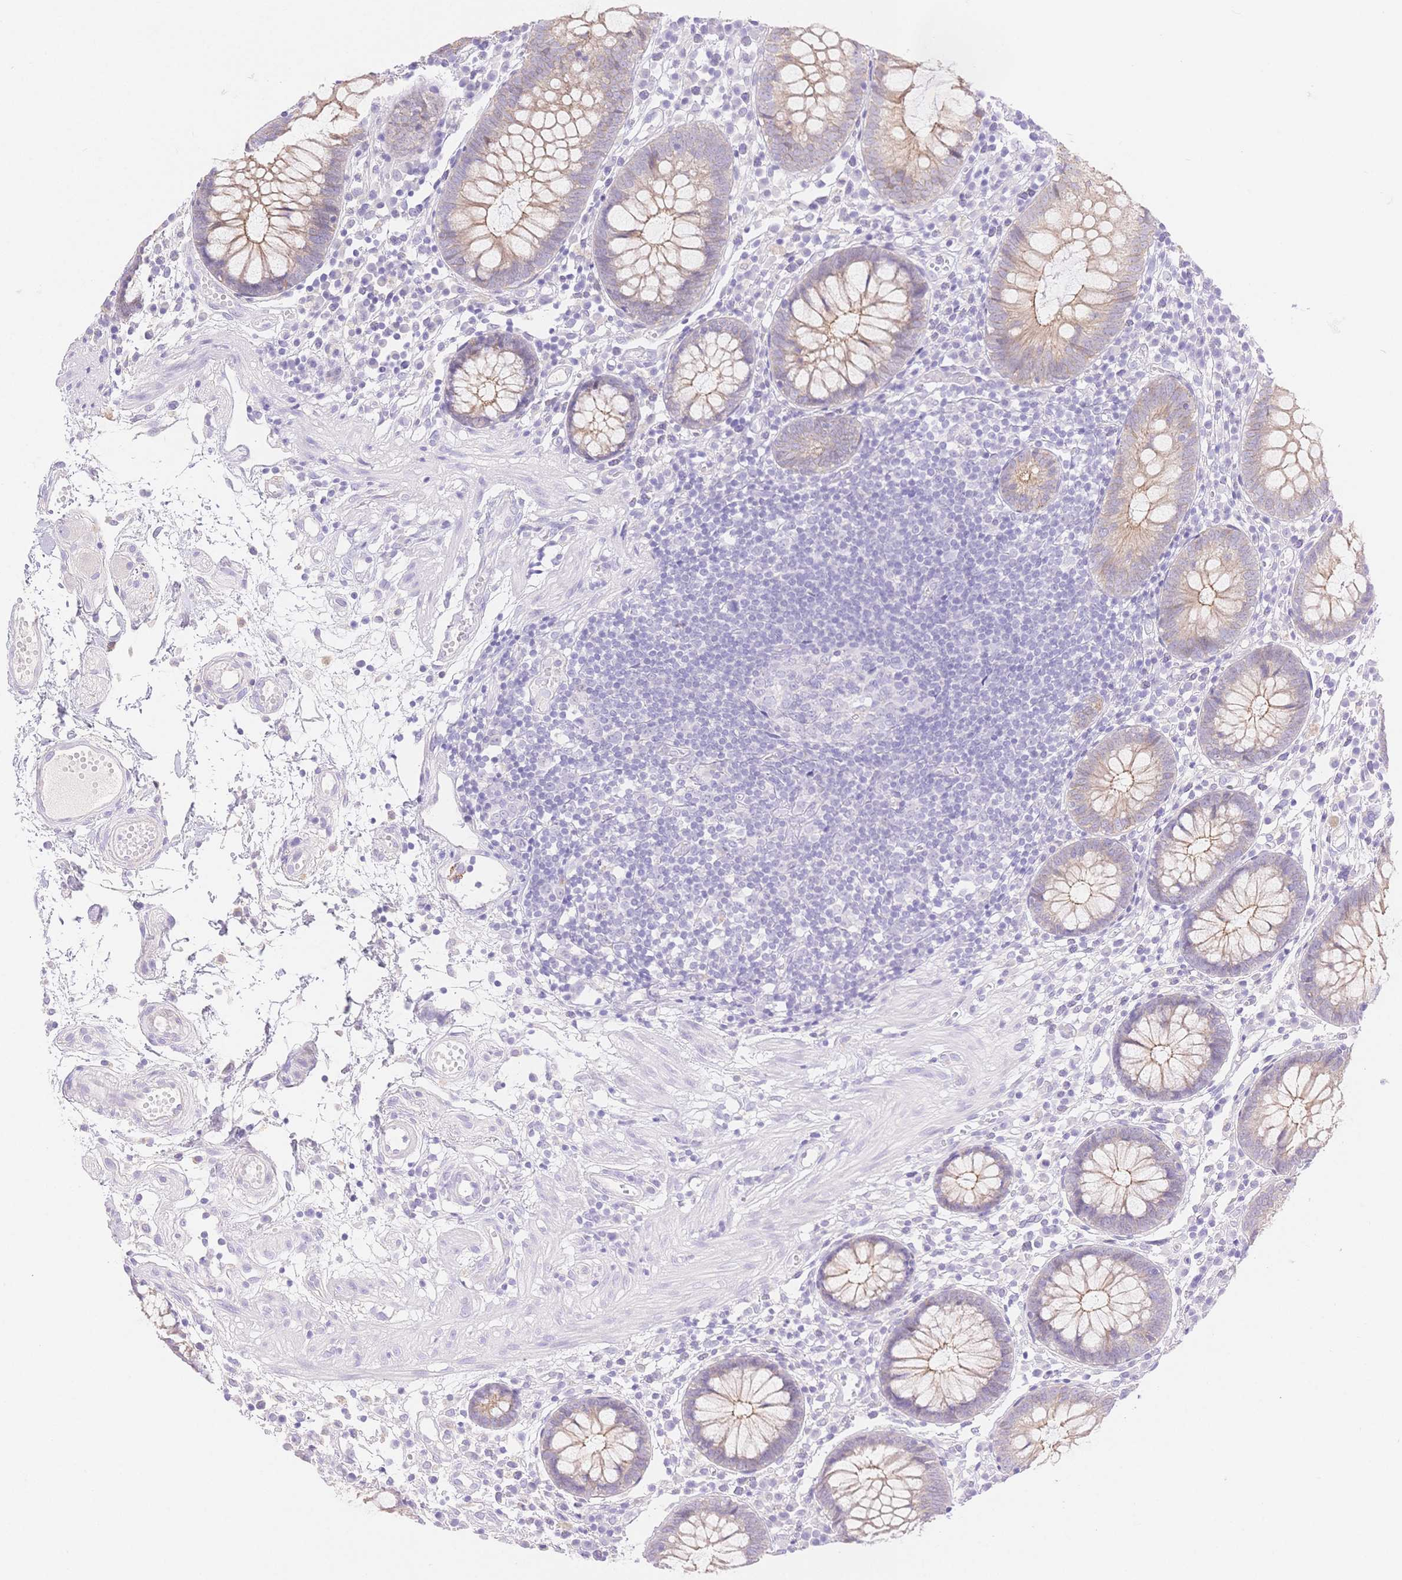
{"staining": {"intensity": "negative", "quantity": "none", "location": "none"}, "tissue": "colon", "cell_type": "Endothelial cells", "image_type": "normal", "snomed": [{"axis": "morphology", "description": "Normal tissue, NOS"}, {"axis": "morphology", "description": "Adenocarcinoma, NOS"}, {"axis": "topography", "description": "Colon"}], "caption": "This is a image of immunohistochemistry staining of unremarkable colon, which shows no staining in endothelial cells.", "gene": "WDR54", "patient": {"sex": "male", "age": 83}}